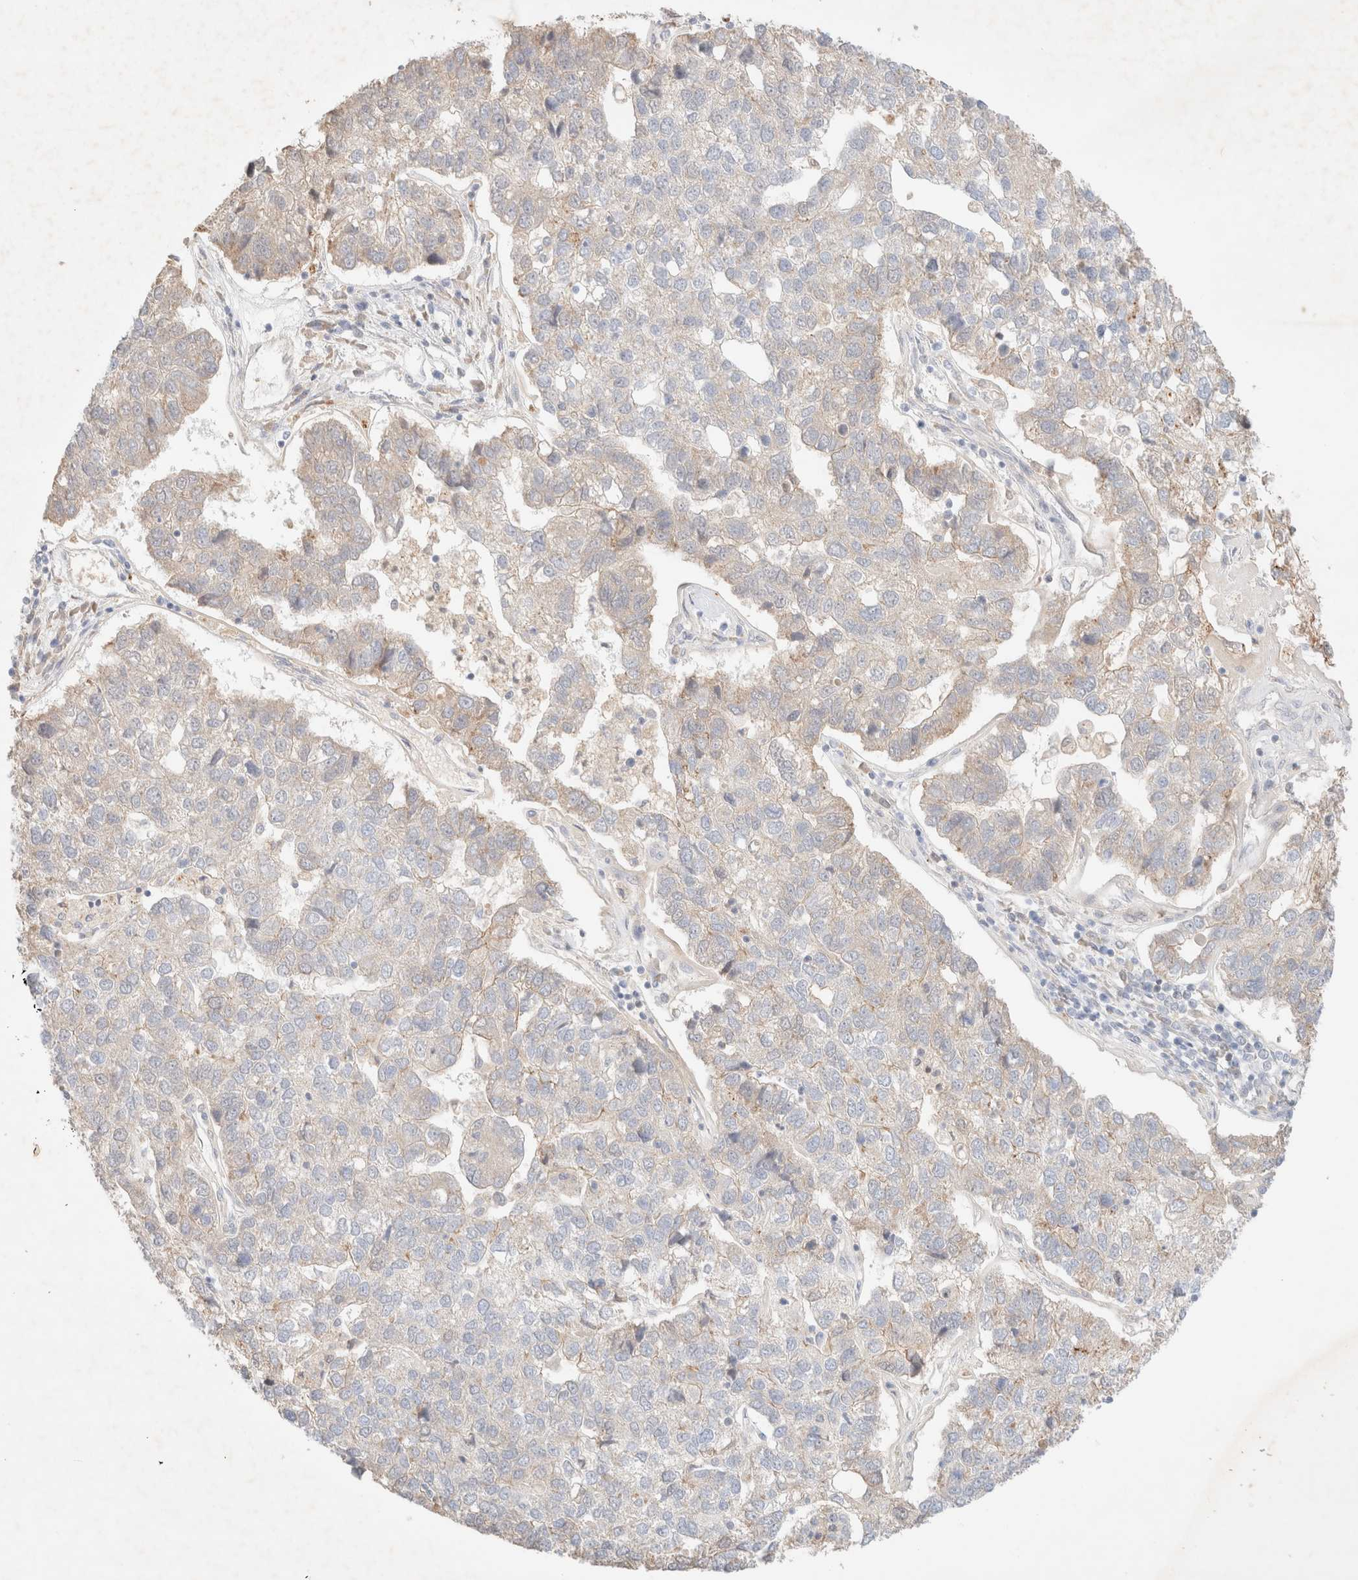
{"staining": {"intensity": "moderate", "quantity": "<25%", "location": "cytoplasmic/membranous"}, "tissue": "pancreatic cancer", "cell_type": "Tumor cells", "image_type": "cancer", "snomed": [{"axis": "morphology", "description": "Adenocarcinoma, NOS"}, {"axis": "topography", "description": "Pancreas"}], "caption": "Immunohistochemistry photomicrograph of pancreatic cancer (adenocarcinoma) stained for a protein (brown), which shows low levels of moderate cytoplasmic/membranous staining in approximately <25% of tumor cells.", "gene": "SGSM2", "patient": {"sex": "female", "age": 61}}